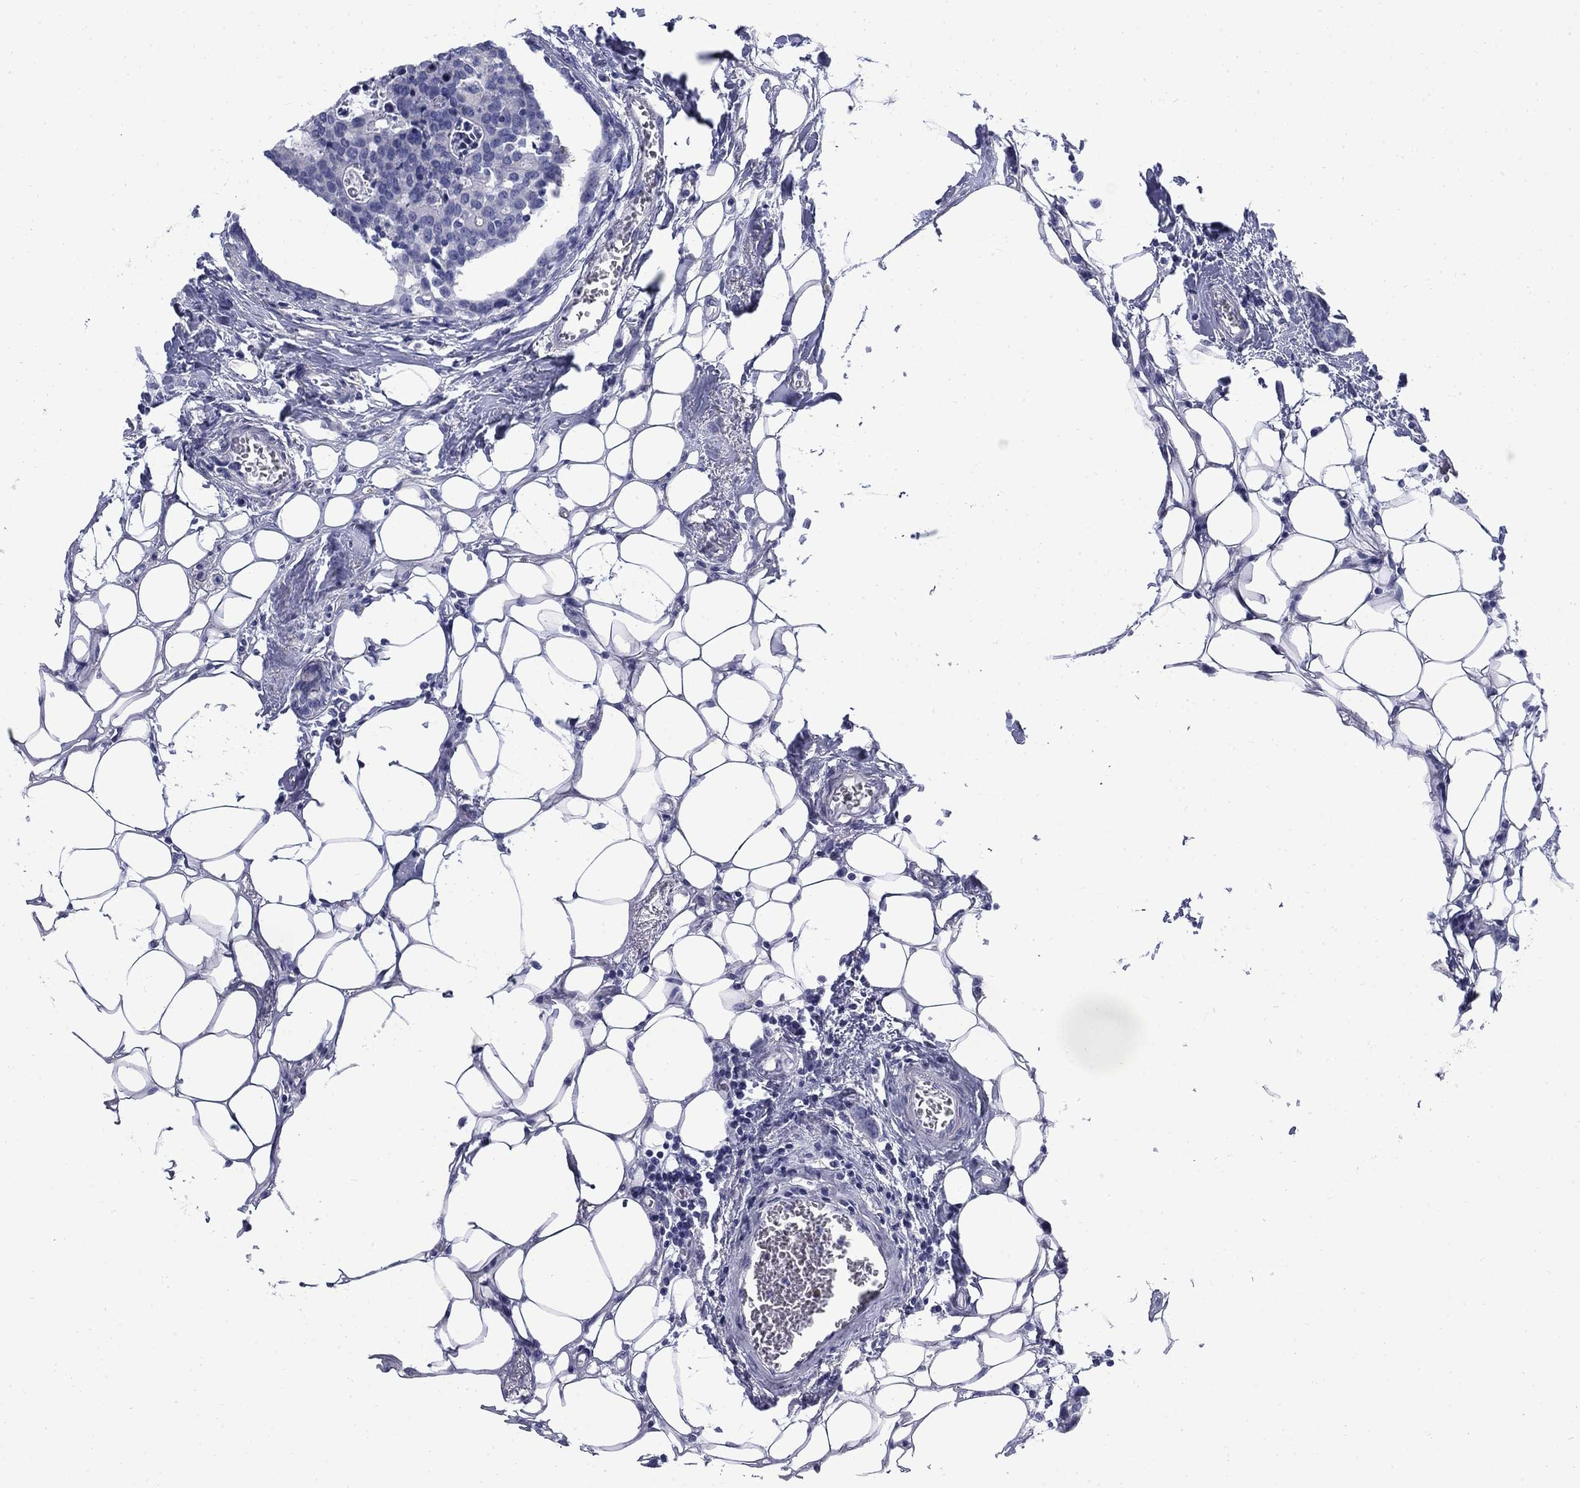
{"staining": {"intensity": "negative", "quantity": "none", "location": "none"}, "tissue": "breast cancer", "cell_type": "Tumor cells", "image_type": "cancer", "snomed": [{"axis": "morphology", "description": "Duct carcinoma"}, {"axis": "topography", "description": "Breast"}], "caption": "Immunohistochemistry (IHC) micrograph of neoplastic tissue: breast cancer stained with DAB reveals no significant protein positivity in tumor cells.", "gene": "SERPINB2", "patient": {"sex": "female", "age": 83}}